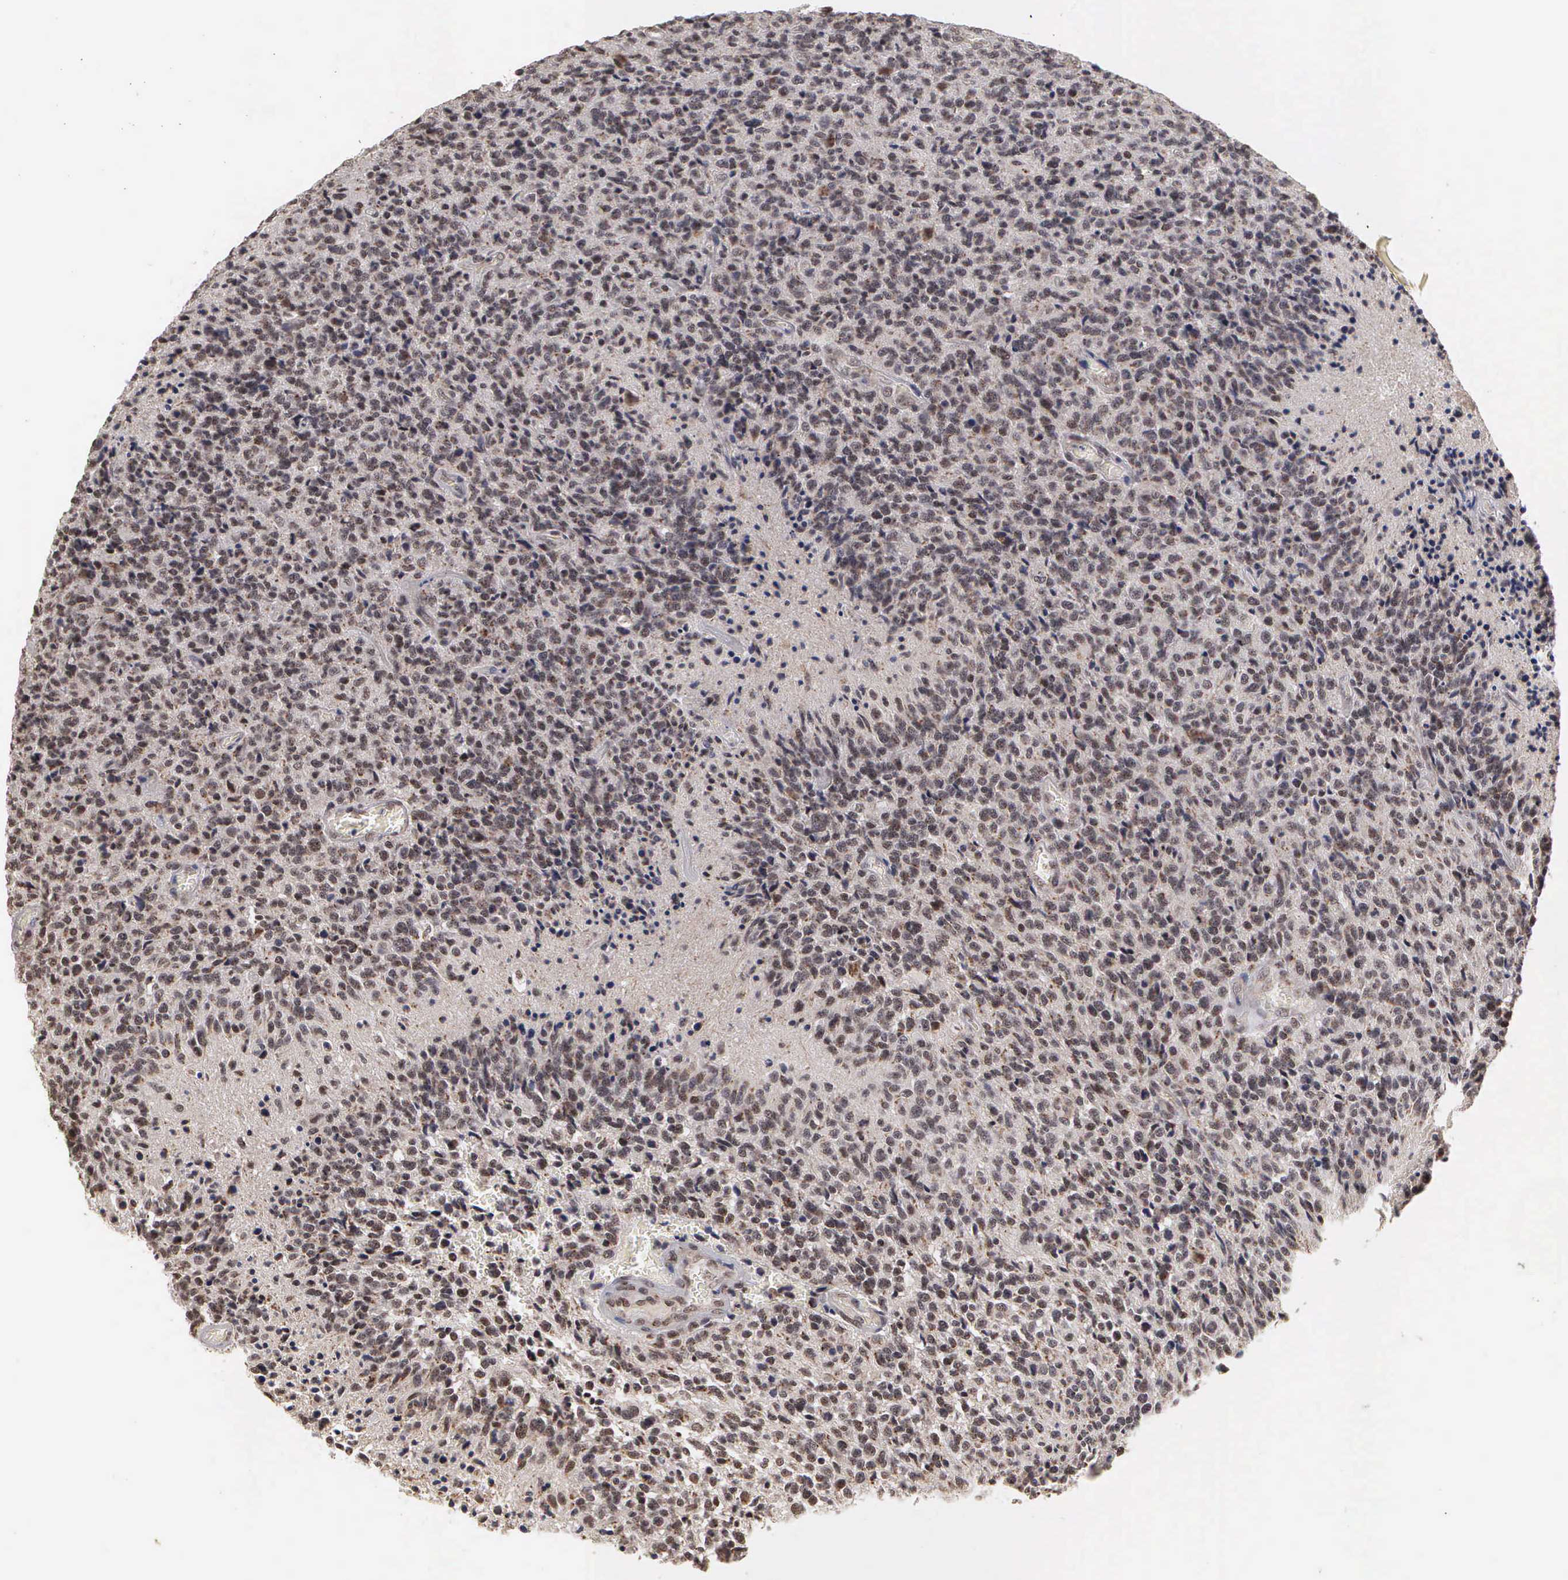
{"staining": {"intensity": "moderate", "quantity": ">75%", "location": "cytoplasmic/membranous,nuclear"}, "tissue": "glioma", "cell_type": "Tumor cells", "image_type": "cancer", "snomed": [{"axis": "morphology", "description": "Glioma, malignant, High grade"}, {"axis": "topography", "description": "Brain"}], "caption": "A photomicrograph of human high-grade glioma (malignant) stained for a protein shows moderate cytoplasmic/membranous and nuclear brown staining in tumor cells. The protein is shown in brown color, while the nuclei are stained blue.", "gene": "GTF2A1", "patient": {"sex": "male", "age": 36}}